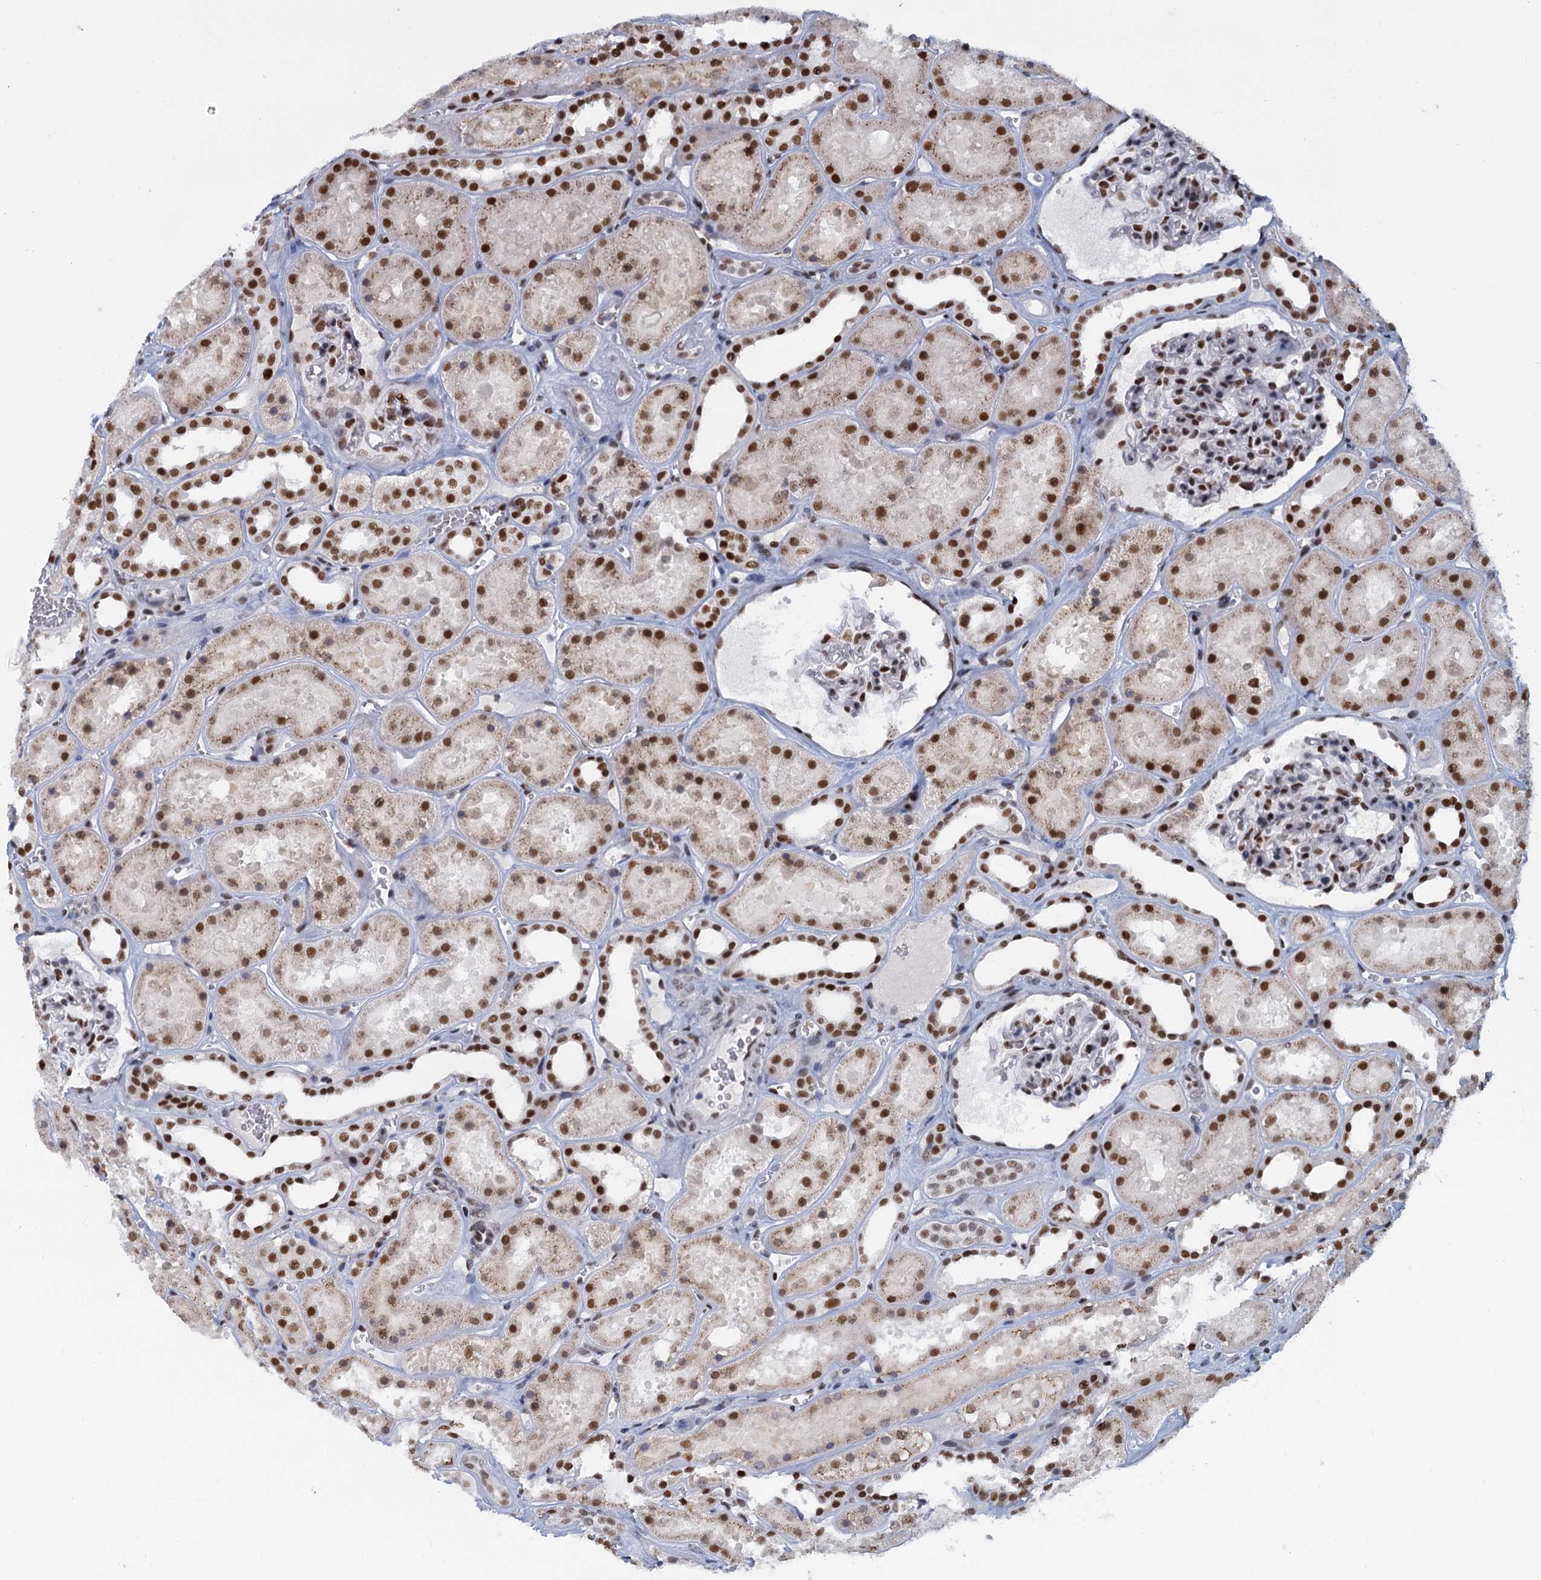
{"staining": {"intensity": "strong", "quantity": "25%-75%", "location": "nuclear"}, "tissue": "kidney", "cell_type": "Cells in glomeruli", "image_type": "normal", "snomed": [{"axis": "morphology", "description": "Normal tissue, NOS"}, {"axis": "topography", "description": "Kidney"}], "caption": "High-power microscopy captured an immunohistochemistry (IHC) micrograph of unremarkable kidney, revealing strong nuclear expression in about 25%-75% of cells in glomeruli. Immunohistochemistry stains the protein of interest in brown and the nuclei are stained blue.", "gene": "RPRD1A", "patient": {"sex": "female", "age": 41}}